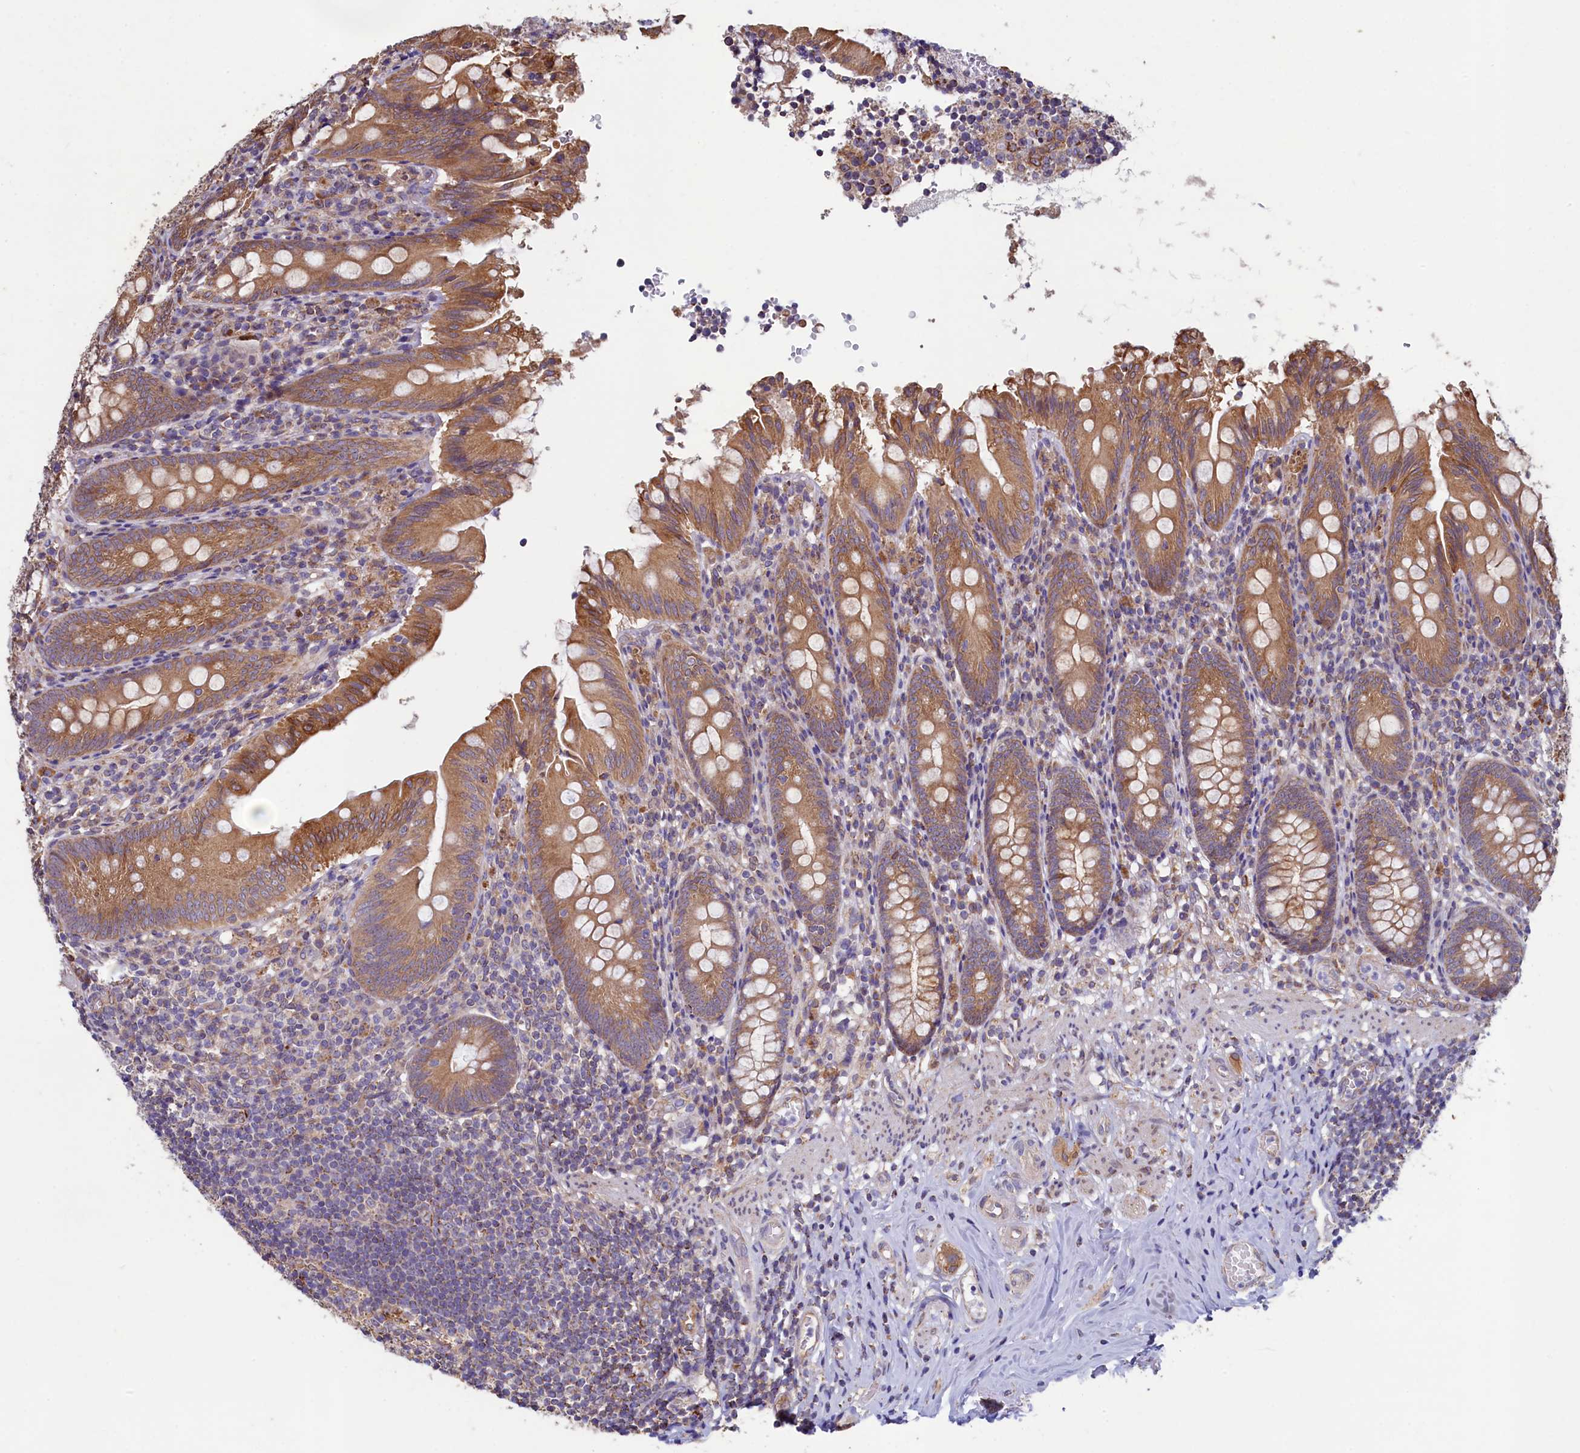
{"staining": {"intensity": "moderate", "quantity": ">75%", "location": "cytoplasmic/membranous"}, "tissue": "appendix", "cell_type": "Glandular cells", "image_type": "normal", "snomed": [{"axis": "morphology", "description": "Normal tissue, NOS"}, {"axis": "topography", "description": "Appendix"}], "caption": "Approximately >75% of glandular cells in unremarkable human appendix demonstrate moderate cytoplasmic/membranous protein staining as visualized by brown immunohistochemical staining.", "gene": "SPATA2L", "patient": {"sex": "male", "age": 55}}